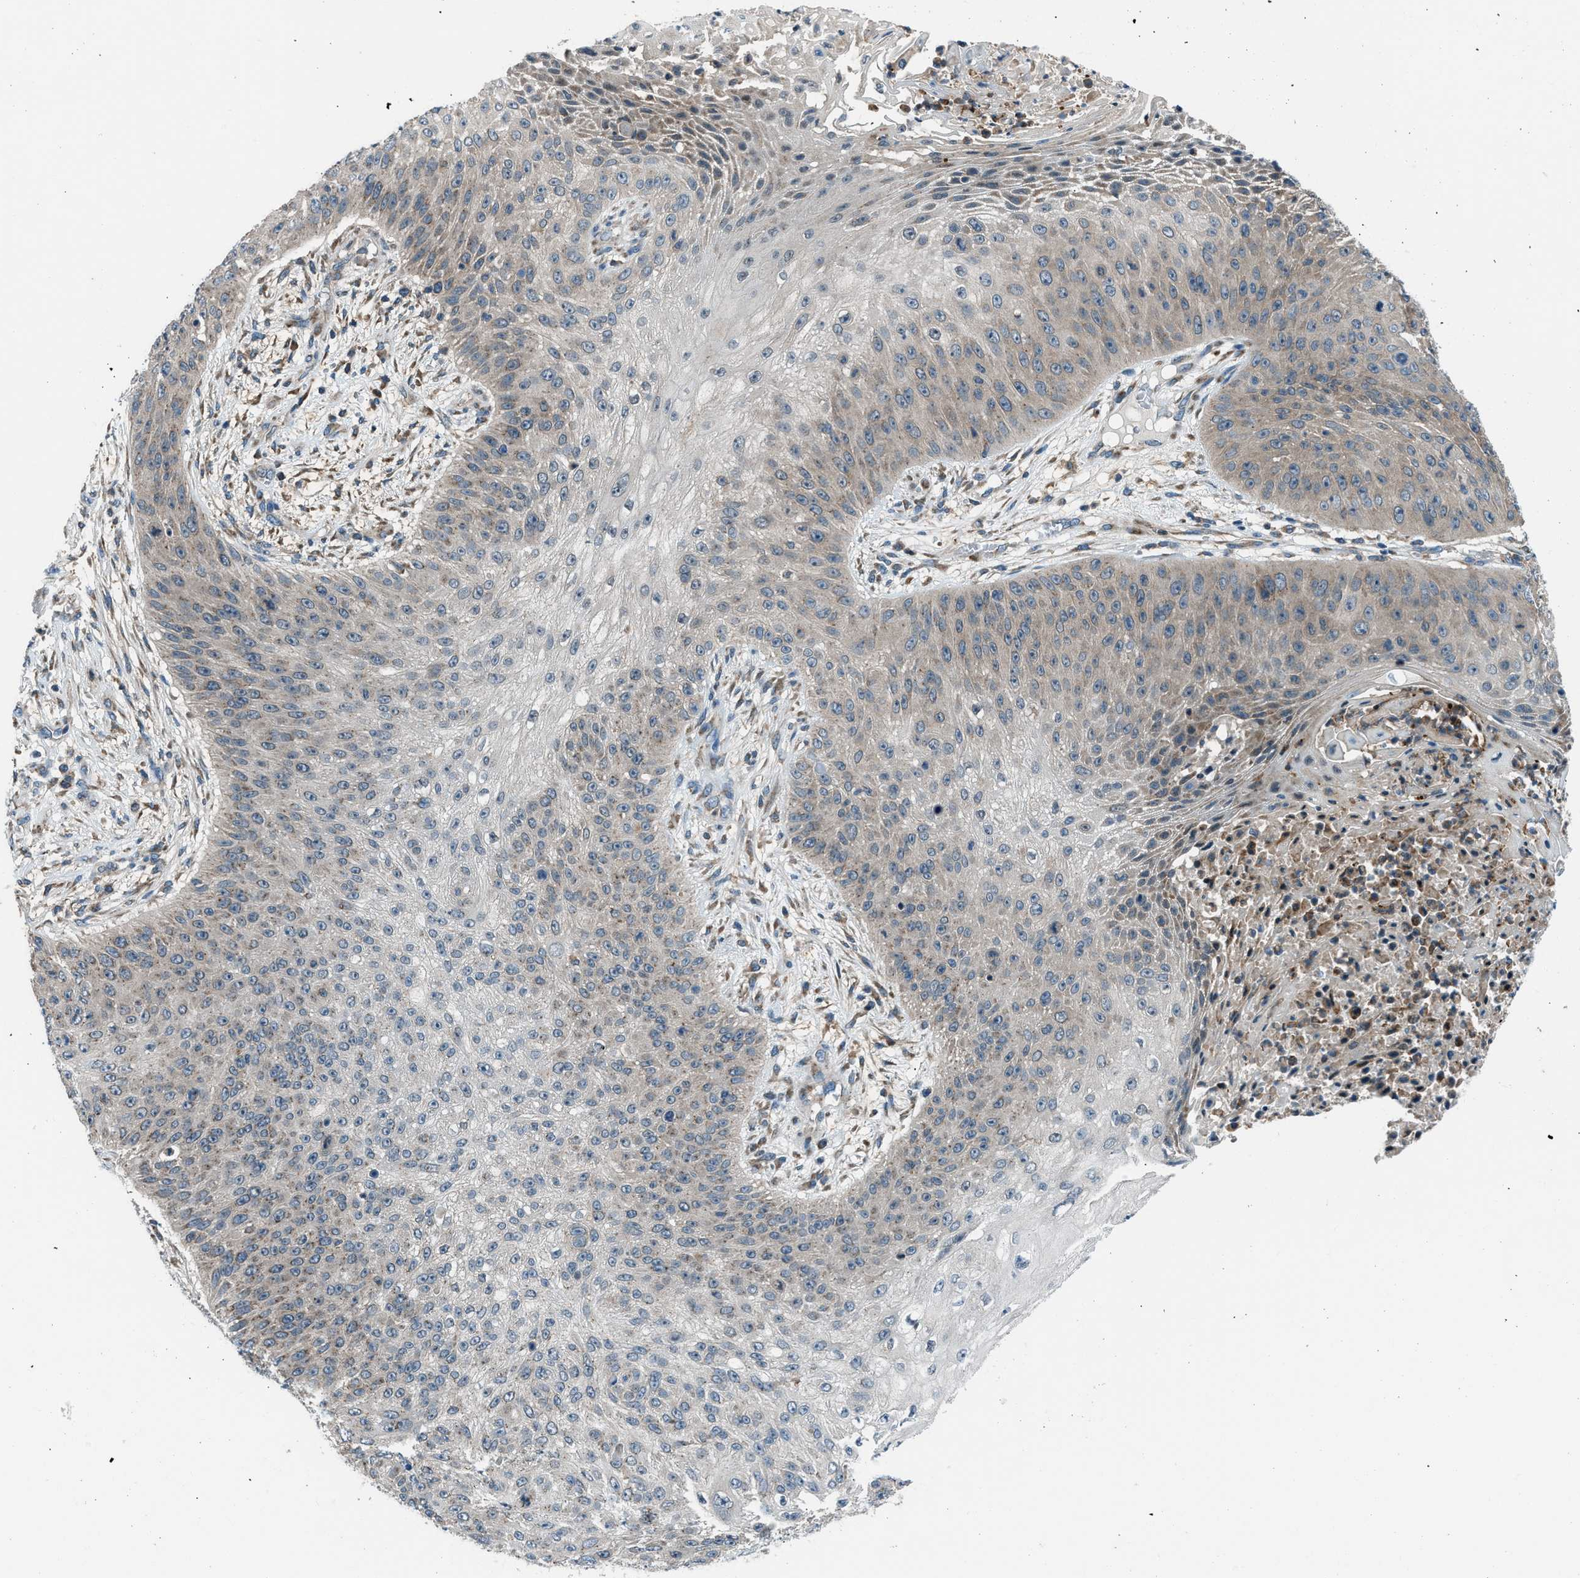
{"staining": {"intensity": "weak", "quantity": "25%-75%", "location": "cytoplasmic/membranous"}, "tissue": "skin cancer", "cell_type": "Tumor cells", "image_type": "cancer", "snomed": [{"axis": "morphology", "description": "Squamous cell carcinoma, NOS"}, {"axis": "topography", "description": "Skin"}], "caption": "Skin squamous cell carcinoma stained for a protein demonstrates weak cytoplasmic/membranous positivity in tumor cells. The staining was performed using DAB, with brown indicating positive protein expression. Nuclei are stained blue with hematoxylin.", "gene": "EDARADD", "patient": {"sex": "female", "age": 80}}